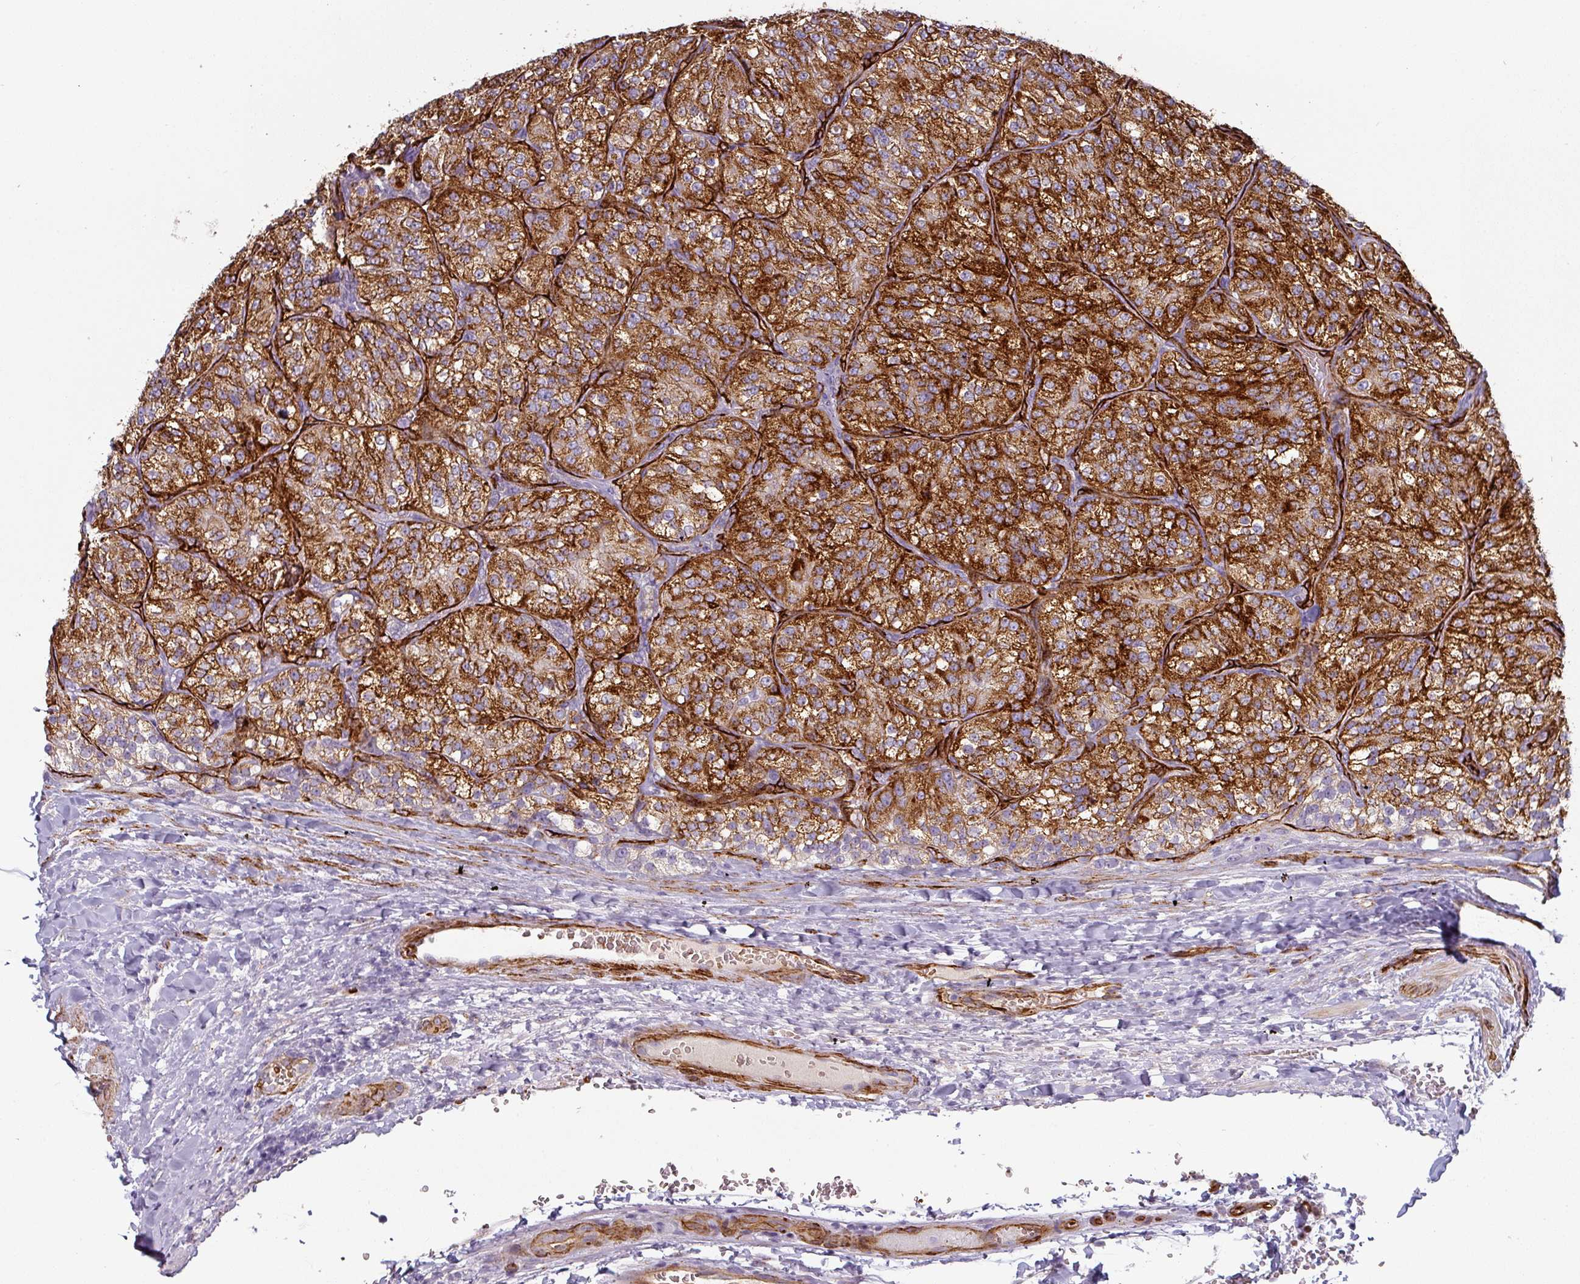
{"staining": {"intensity": "strong", "quantity": ">75%", "location": "cytoplasmic/membranous"}, "tissue": "renal cancer", "cell_type": "Tumor cells", "image_type": "cancer", "snomed": [{"axis": "morphology", "description": "Adenocarcinoma, NOS"}, {"axis": "topography", "description": "Kidney"}], "caption": "IHC micrograph of human renal cancer (adenocarcinoma) stained for a protein (brown), which reveals high levels of strong cytoplasmic/membranous positivity in approximately >75% of tumor cells.", "gene": "PRODH2", "patient": {"sex": "female", "age": 63}}